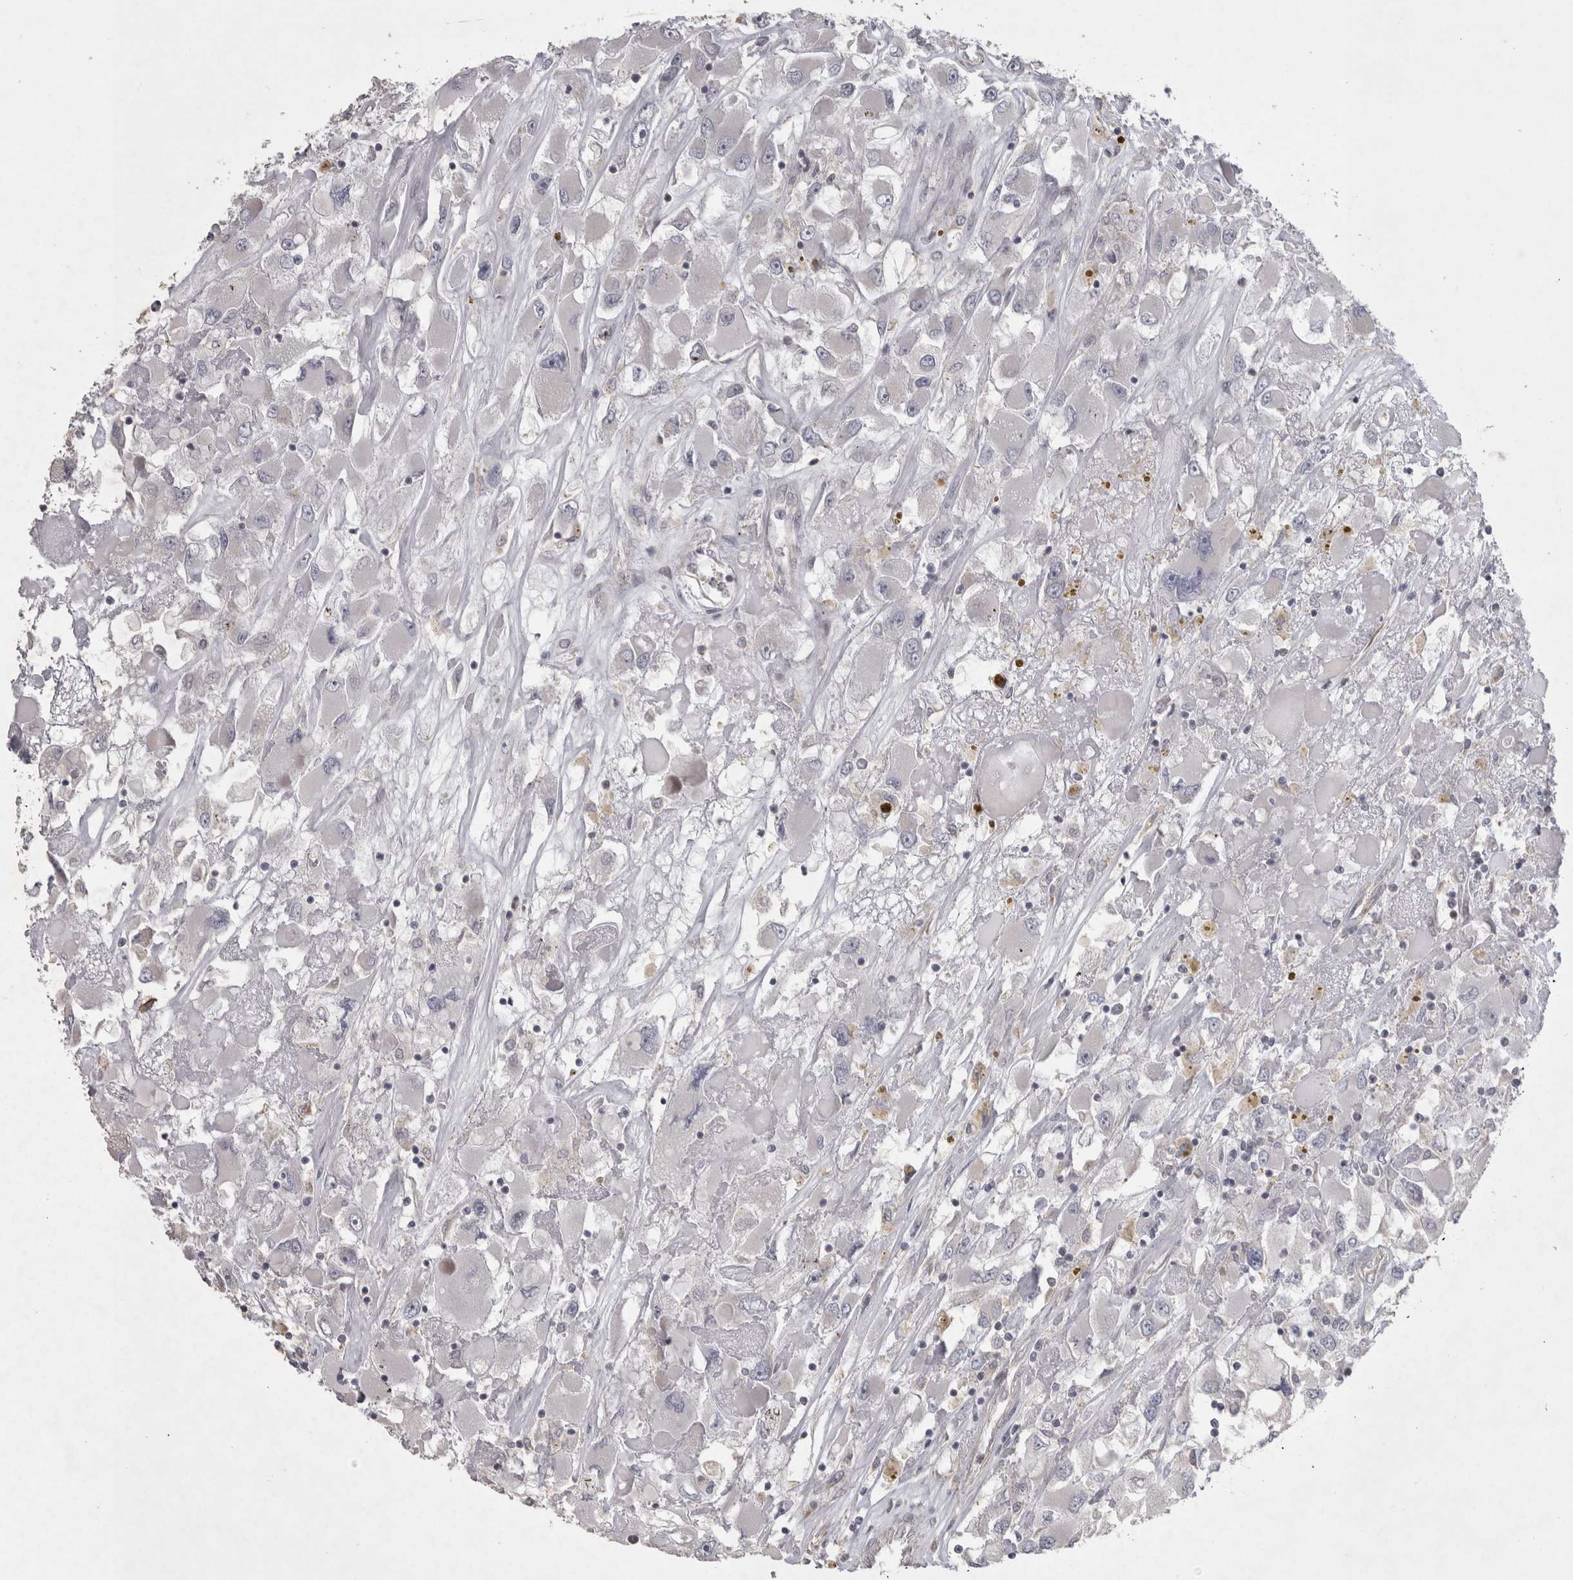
{"staining": {"intensity": "negative", "quantity": "none", "location": "none"}, "tissue": "renal cancer", "cell_type": "Tumor cells", "image_type": "cancer", "snomed": [{"axis": "morphology", "description": "Adenocarcinoma, NOS"}, {"axis": "topography", "description": "Kidney"}], "caption": "Histopathology image shows no protein staining in tumor cells of renal cancer tissue. The staining was performed using DAB to visualize the protein expression in brown, while the nuclei were stained in blue with hematoxylin (Magnification: 20x).", "gene": "TSPOAP1", "patient": {"sex": "female", "age": 52}}